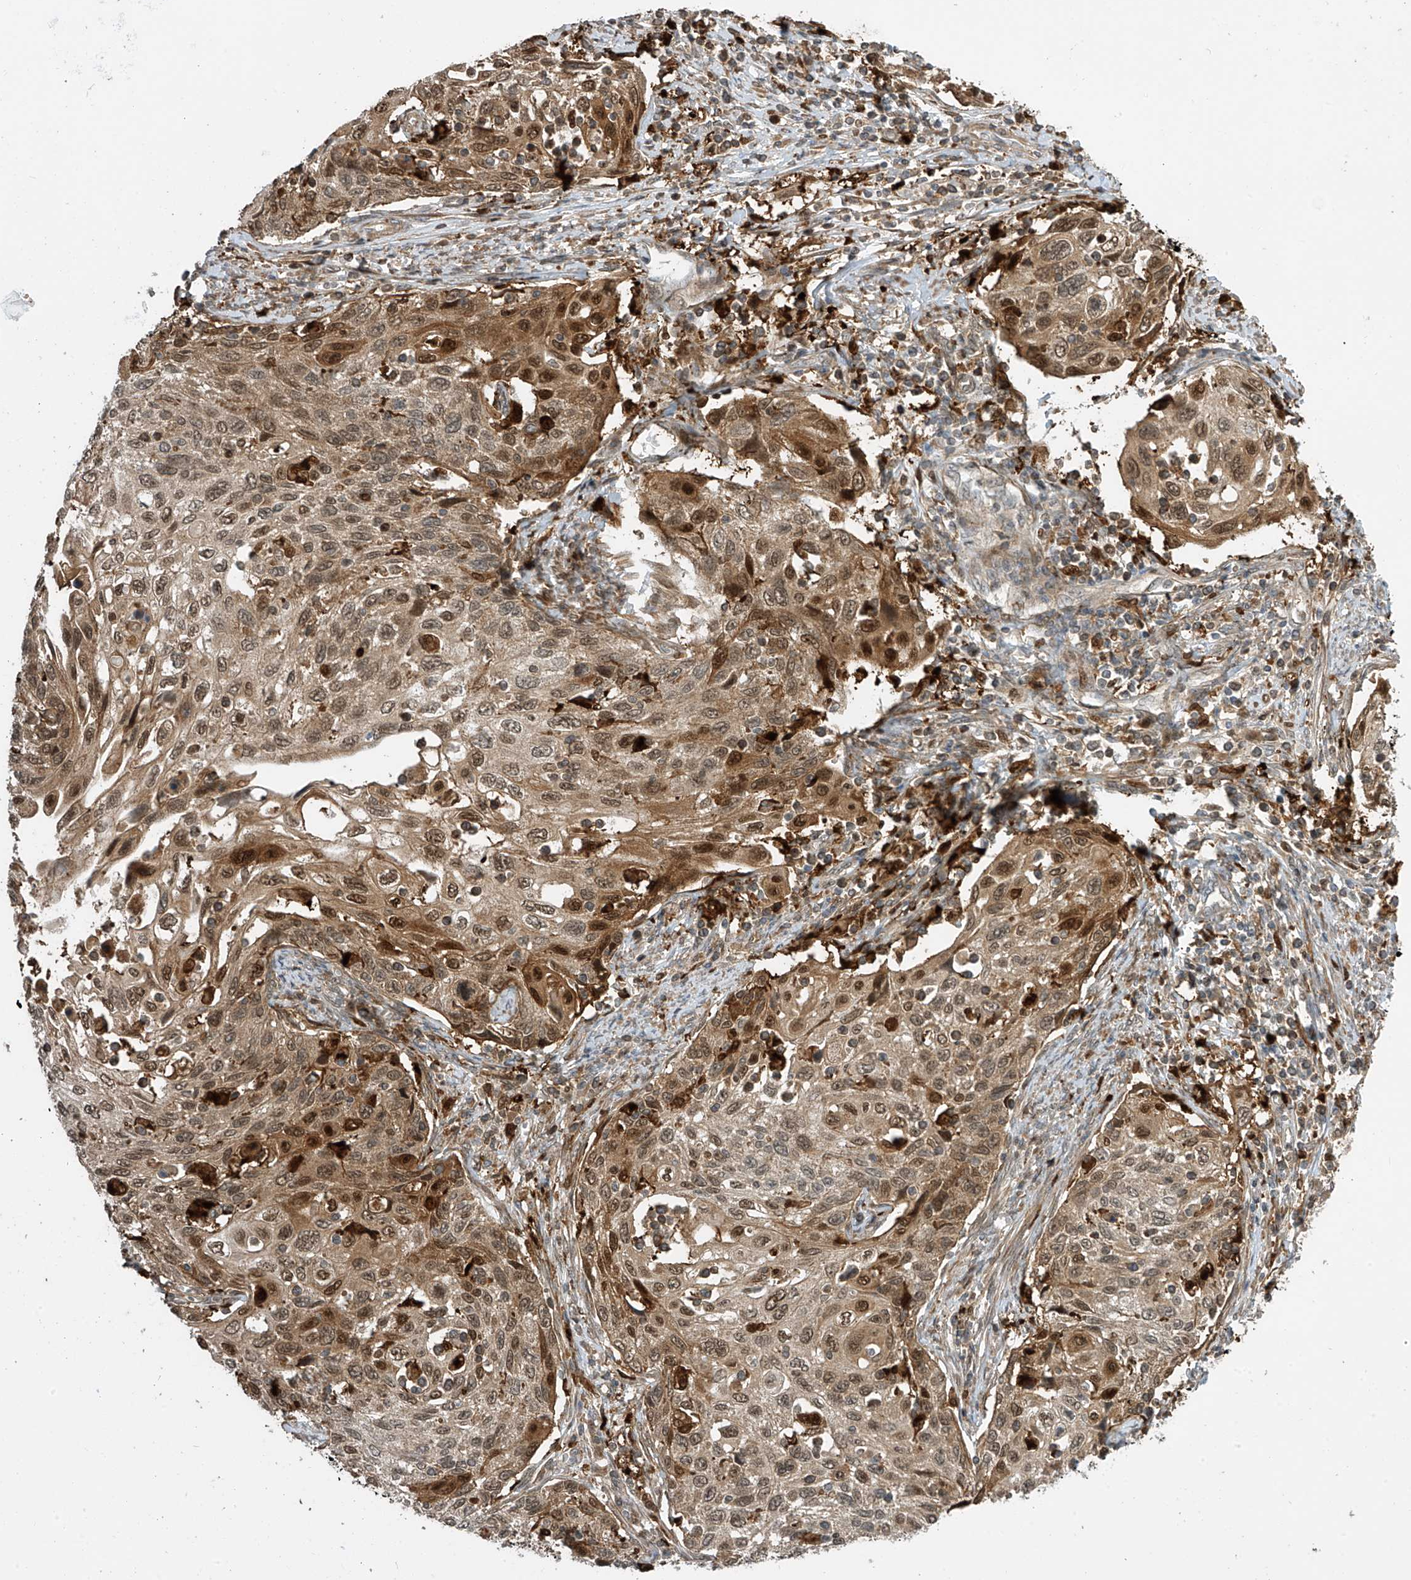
{"staining": {"intensity": "moderate", "quantity": ">75%", "location": "cytoplasmic/membranous,nuclear"}, "tissue": "cervical cancer", "cell_type": "Tumor cells", "image_type": "cancer", "snomed": [{"axis": "morphology", "description": "Squamous cell carcinoma, NOS"}, {"axis": "topography", "description": "Cervix"}], "caption": "A medium amount of moderate cytoplasmic/membranous and nuclear expression is present in approximately >75% of tumor cells in cervical cancer tissue.", "gene": "ATAD2B", "patient": {"sex": "female", "age": 70}}